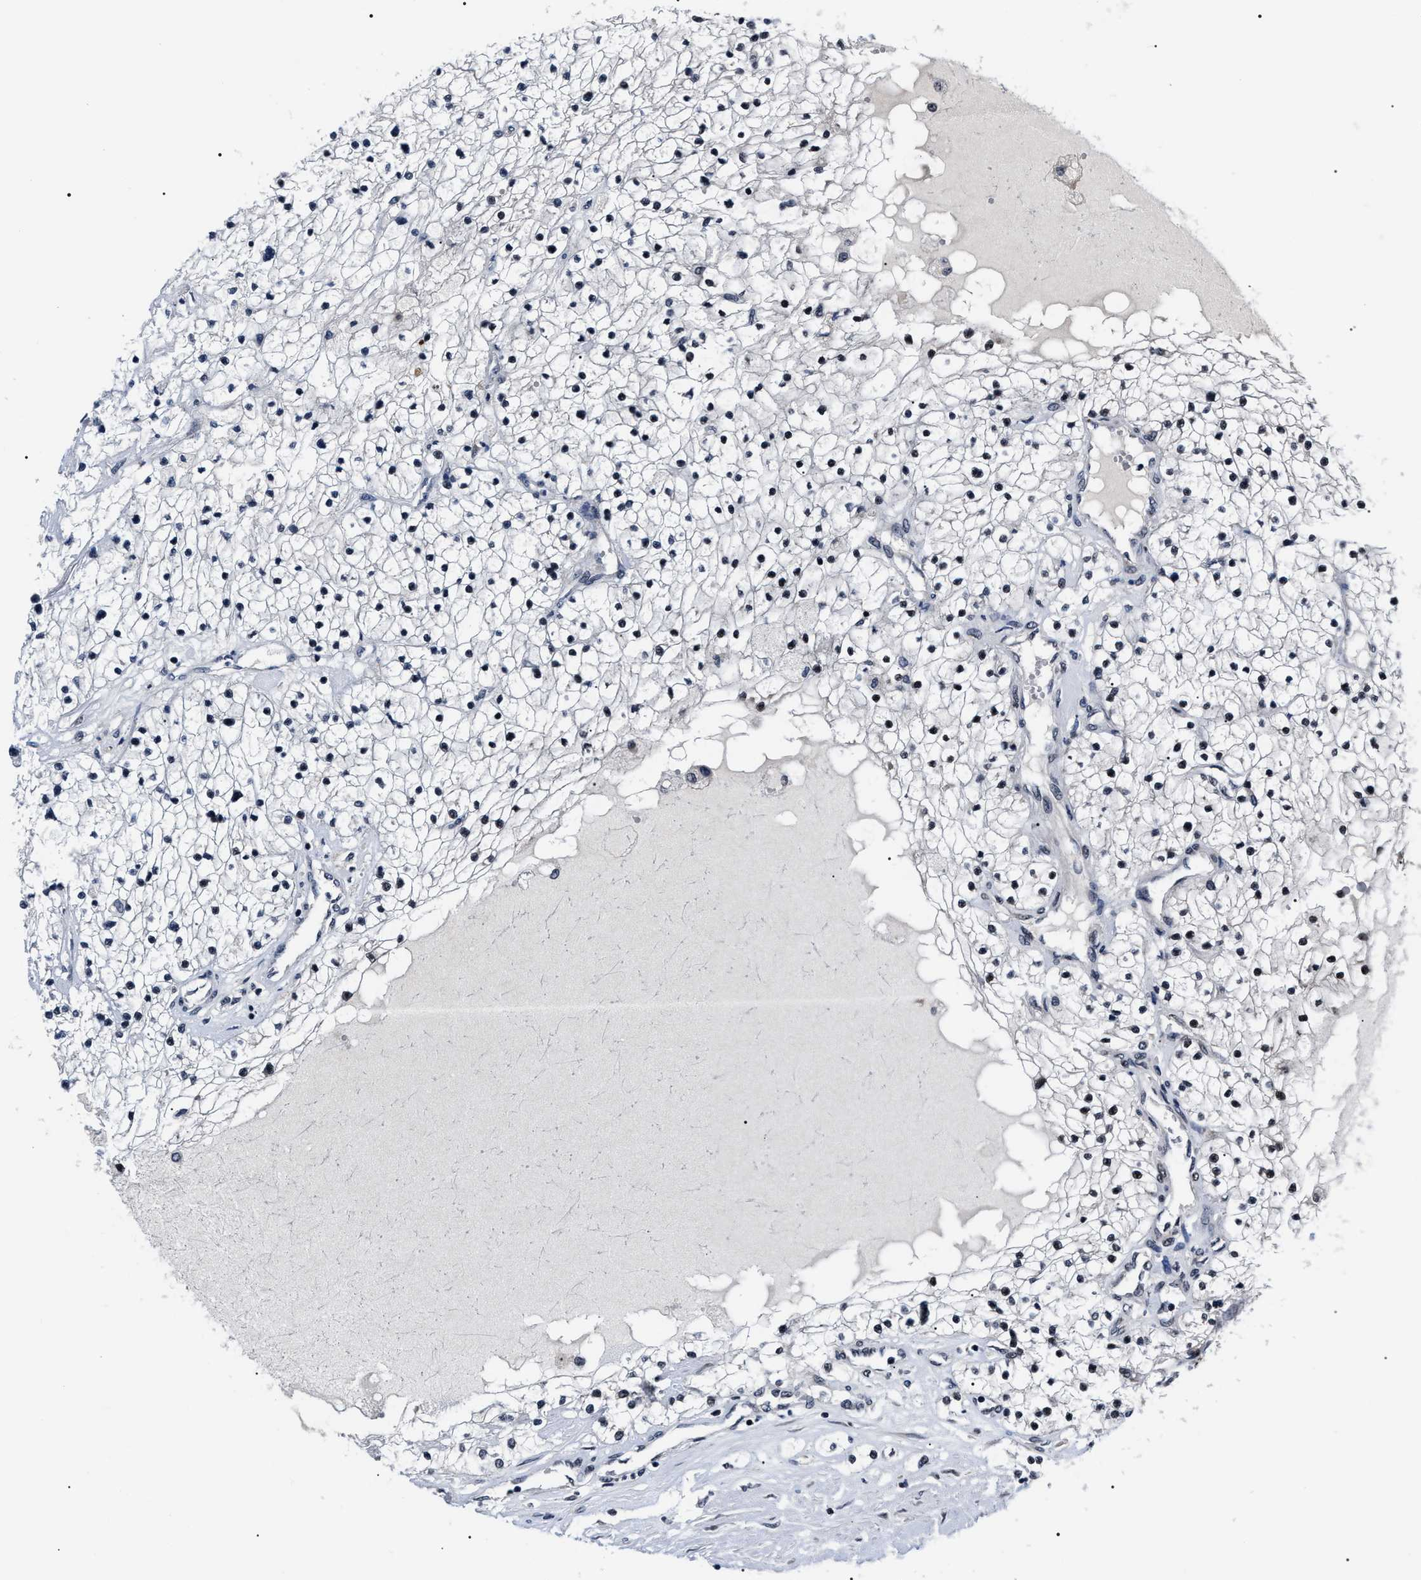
{"staining": {"intensity": "moderate", "quantity": "<25%", "location": "nuclear"}, "tissue": "renal cancer", "cell_type": "Tumor cells", "image_type": "cancer", "snomed": [{"axis": "morphology", "description": "Adenocarcinoma, NOS"}, {"axis": "topography", "description": "Kidney"}], "caption": "Human renal cancer (adenocarcinoma) stained with a brown dye demonstrates moderate nuclear positive positivity in about <25% of tumor cells.", "gene": "CSNK2A1", "patient": {"sex": "male", "age": 68}}